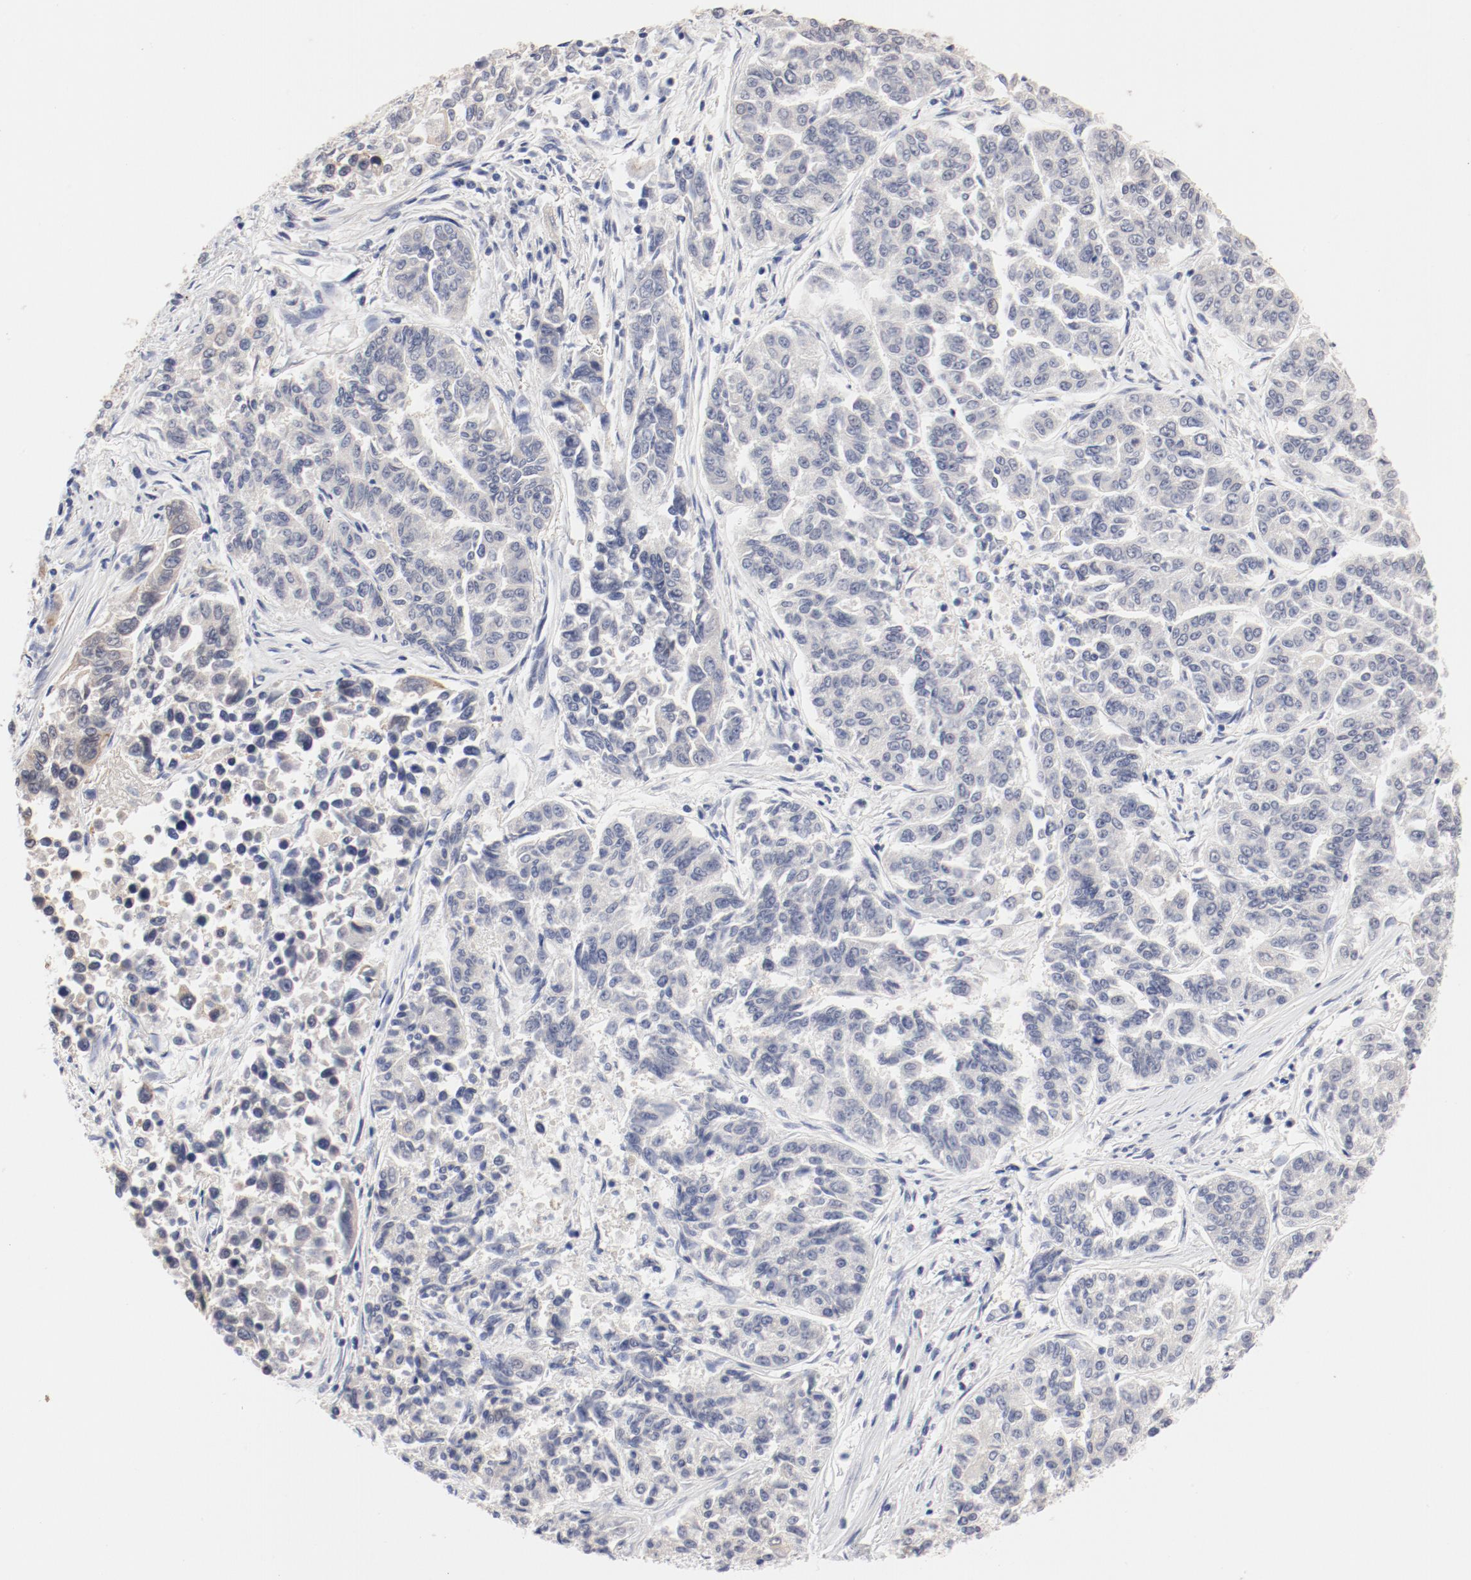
{"staining": {"intensity": "negative", "quantity": "none", "location": "none"}, "tissue": "lung cancer", "cell_type": "Tumor cells", "image_type": "cancer", "snomed": [{"axis": "morphology", "description": "Adenocarcinoma, NOS"}, {"axis": "topography", "description": "Lung"}], "caption": "DAB immunohistochemical staining of lung adenocarcinoma demonstrates no significant expression in tumor cells.", "gene": "GPR143", "patient": {"sex": "male", "age": 84}}